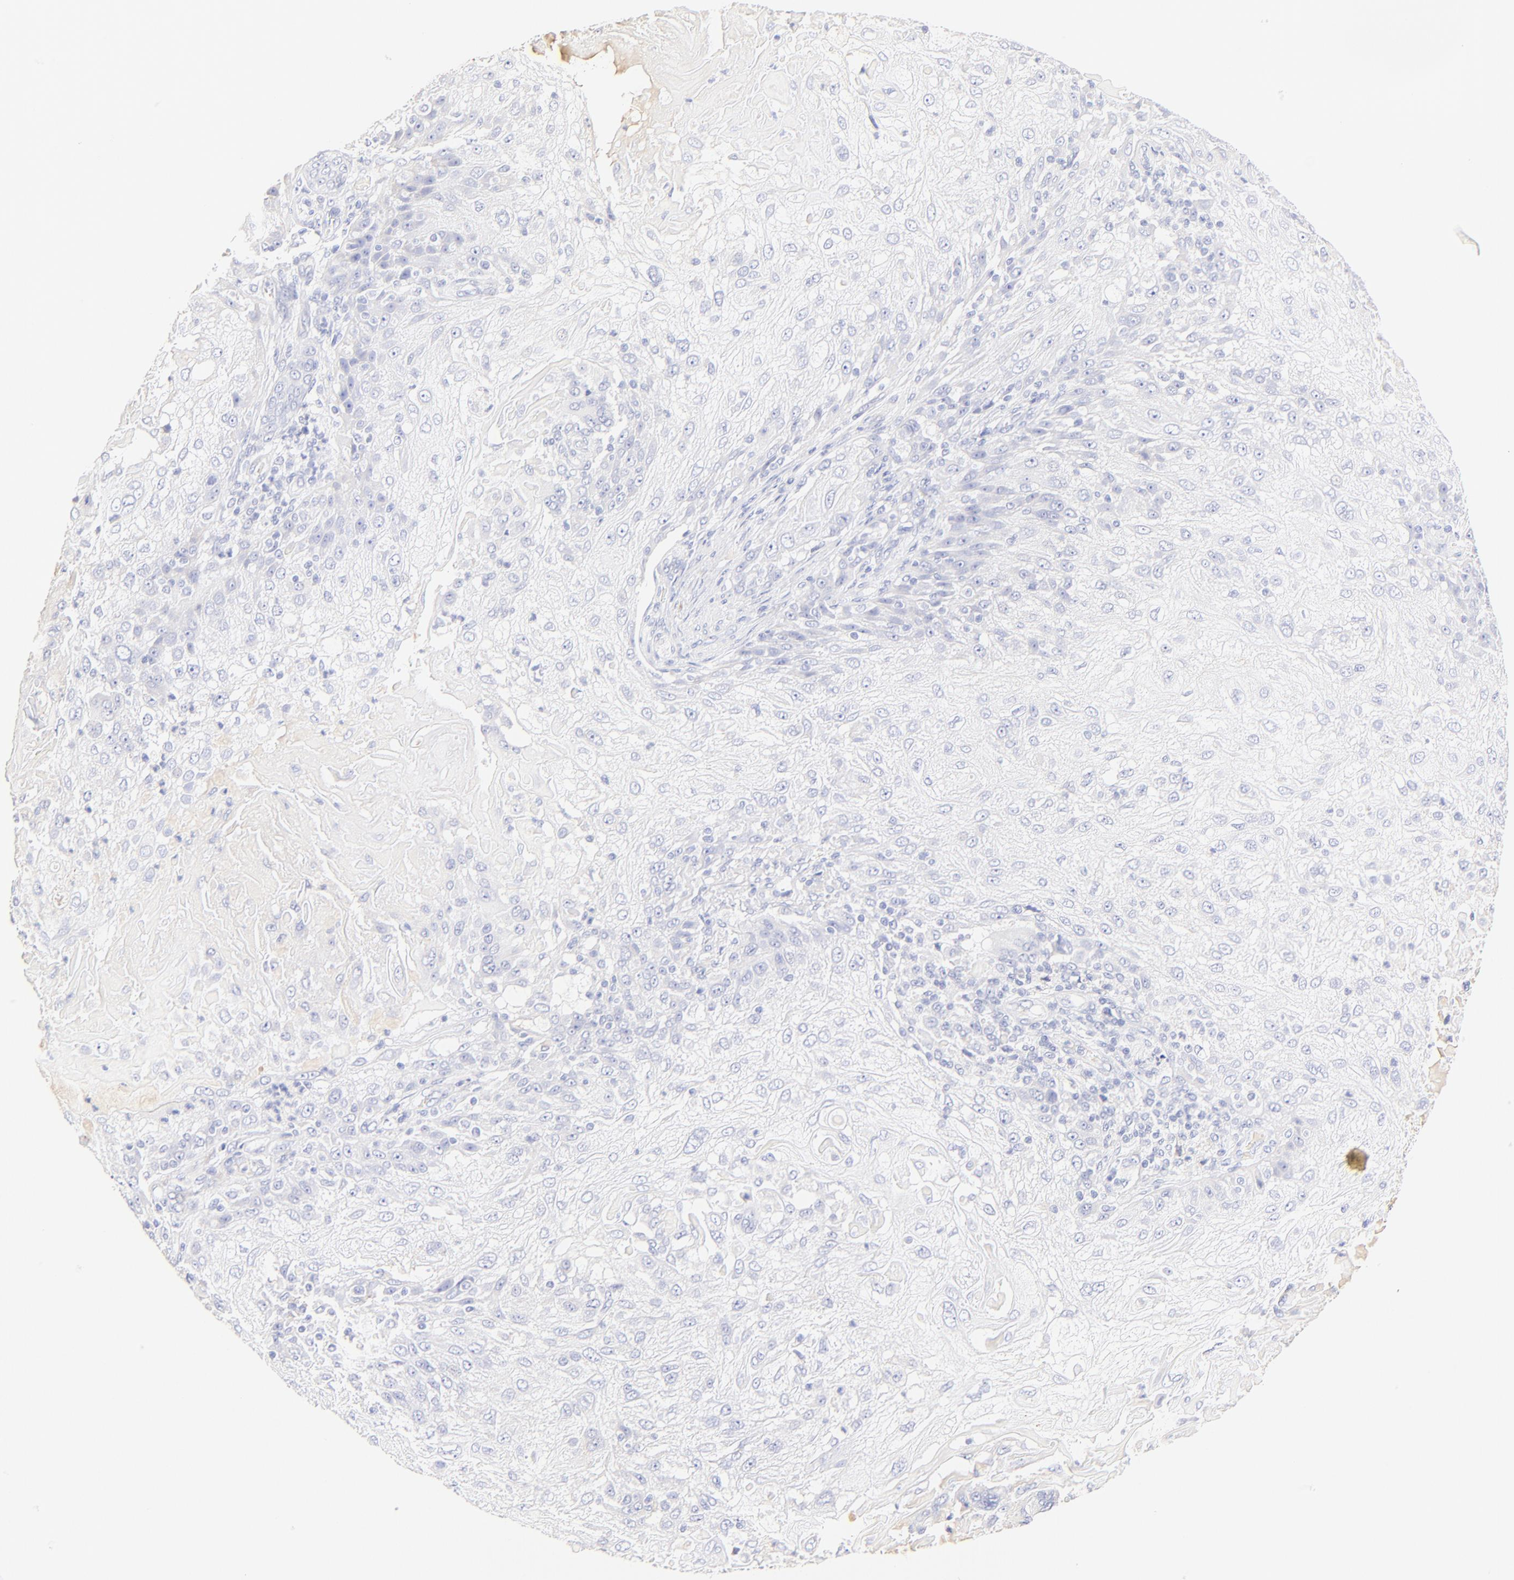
{"staining": {"intensity": "negative", "quantity": "none", "location": "none"}, "tissue": "skin cancer", "cell_type": "Tumor cells", "image_type": "cancer", "snomed": [{"axis": "morphology", "description": "Normal tissue, NOS"}, {"axis": "morphology", "description": "Squamous cell carcinoma, NOS"}, {"axis": "topography", "description": "Skin"}], "caption": "Immunohistochemistry image of neoplastic tissue: human skin cancer (squamous cell carcinoma) stained with DAB displays no significant protein positivity in tumor cells.", "gene": "ASB9", "patient": {"sex": "female", "age": 83}}